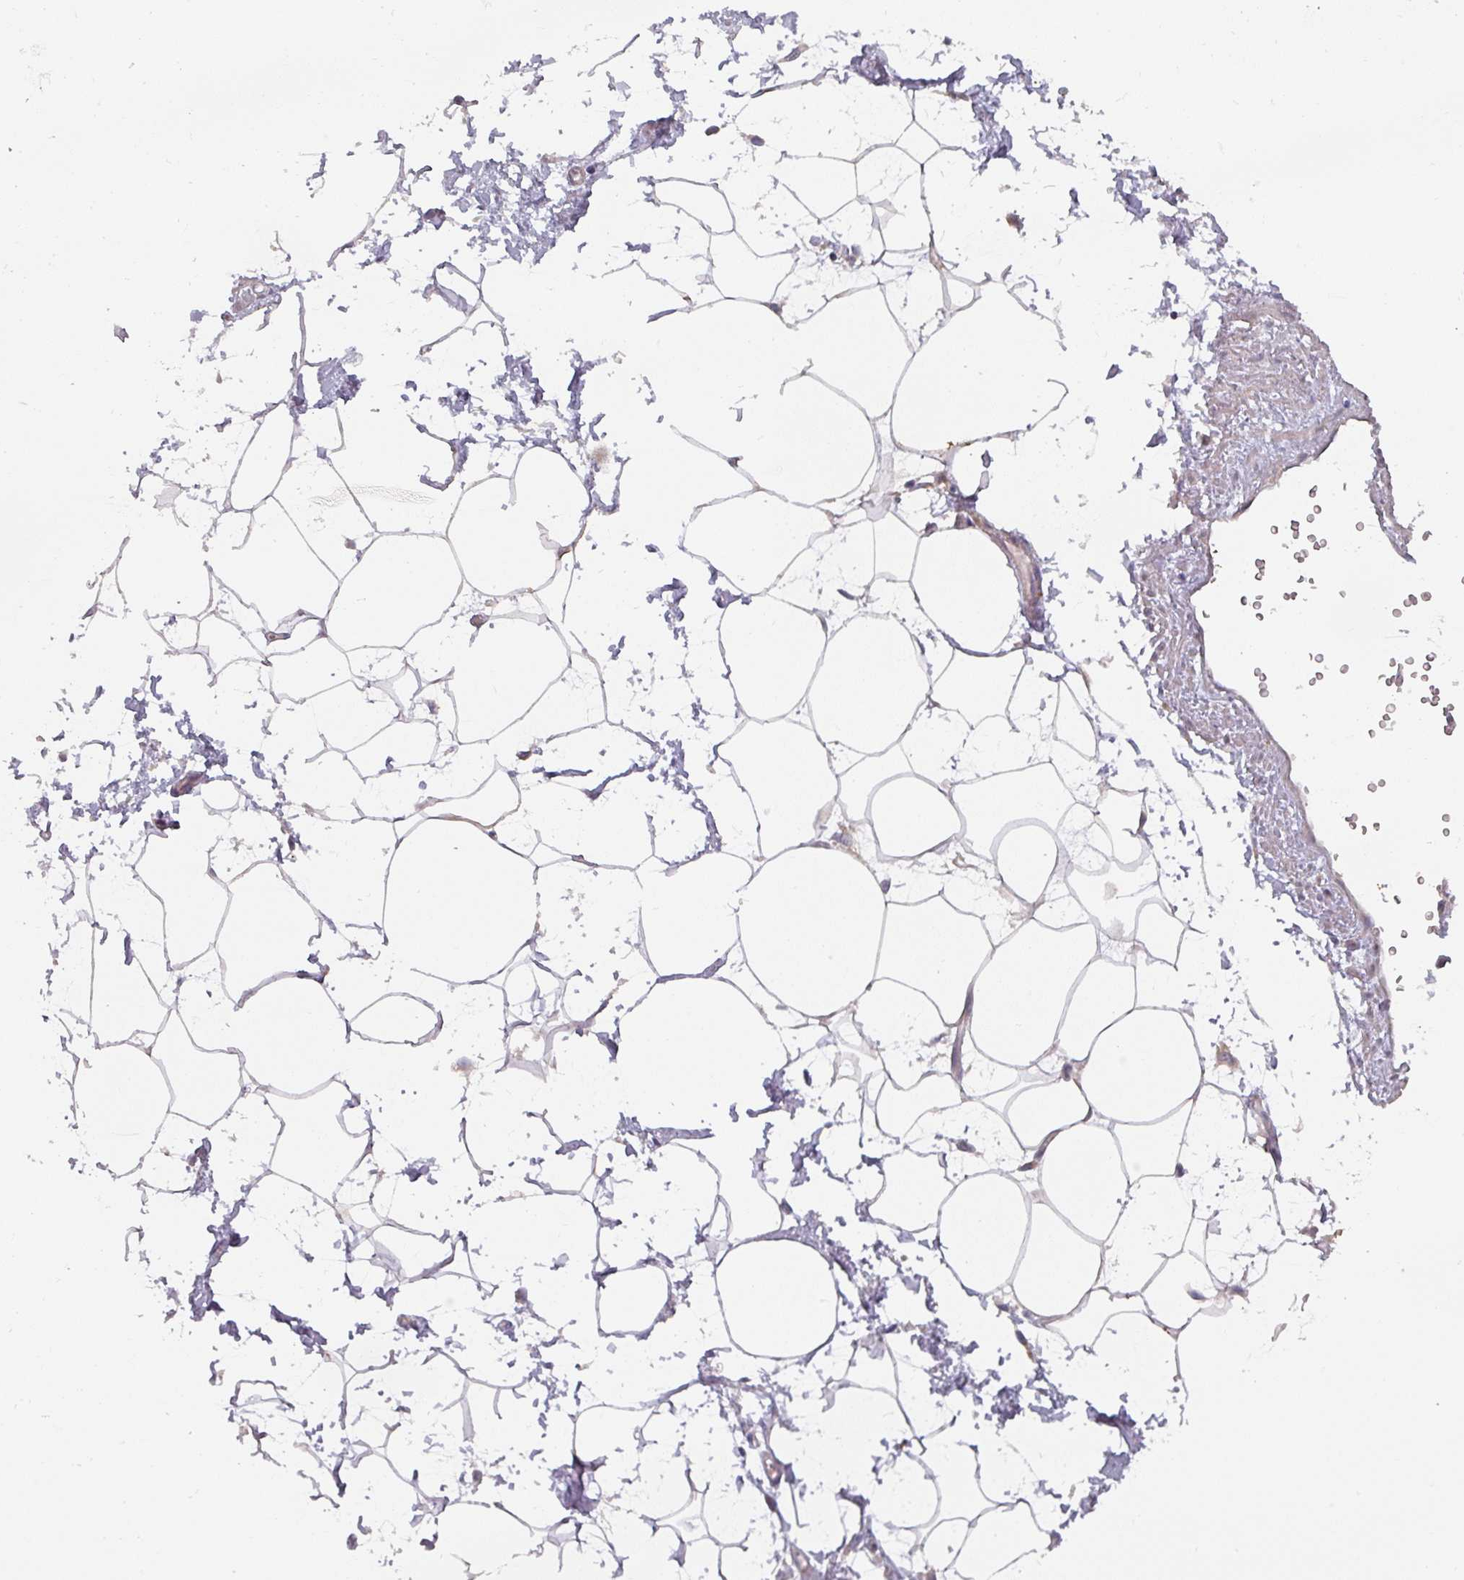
{"staining": {"intensity": "negative", "quantity": "none", "location": "none"}, "tissue": "adipose tissue", "cell_type": "Adipocytes", "image_type": "normal", "snomed": [{"axis": "morphology", "description": "Normal tissue, NOS"}, {"axis": "topography", "description": "Prostate"}, {"axis": "topography", "description": "Peripheral nerve tissue"}], "caption": "Histopathology image shows no protein staining in adipocytes of benign adipose tissue.", "gene": "TAPT1", "patient": {"sex": "male", "age": 55}}